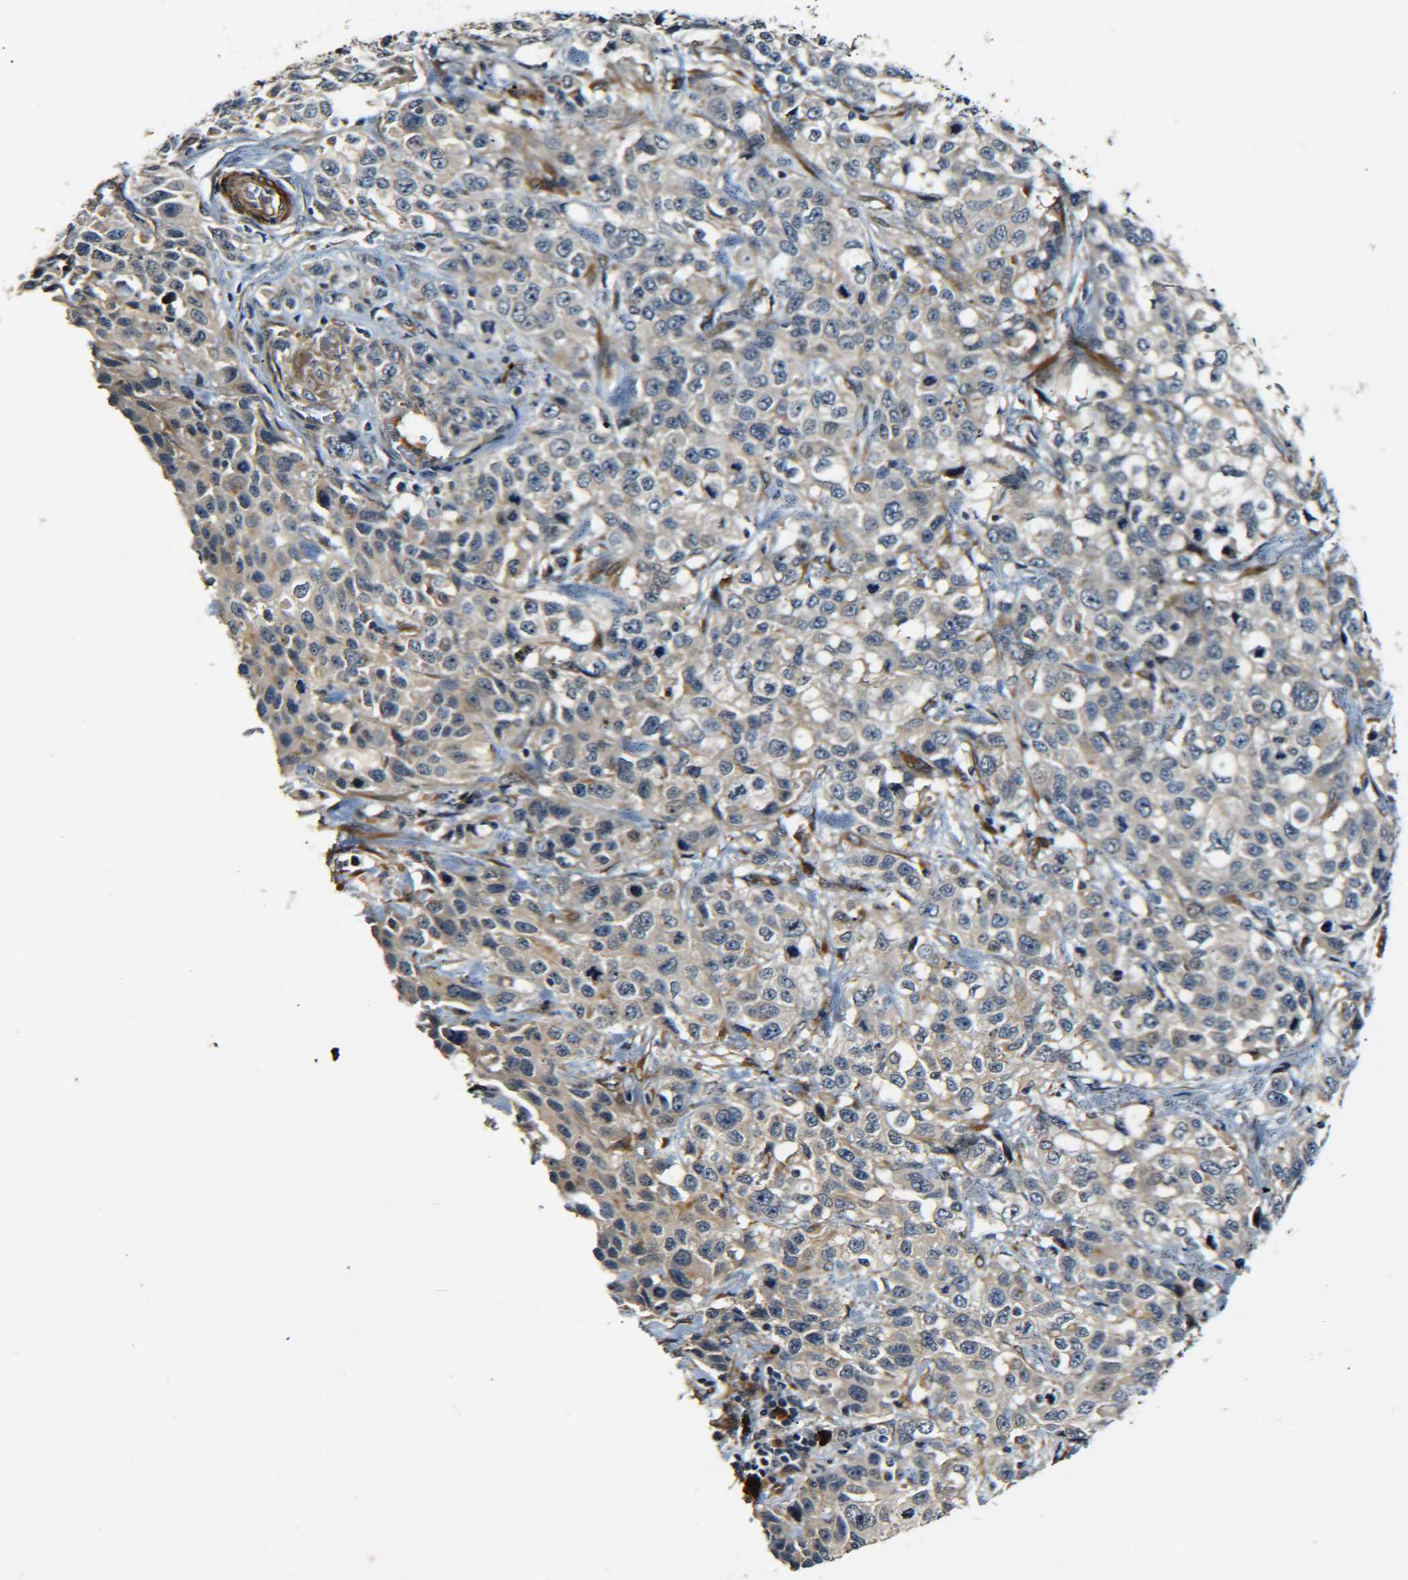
{"staining": {"intensity": "weak", "quantity": "<25%", "location": "cytoplasmic/membranous"}, "tissue": "stomach cancer", "cell_type": "Tumor cells", "image_type": "cancer", "snomed": [{"axis": "morphology", "description": "Normal tissue, NOS"}, {"axis": "morphology", "description": "Adenocarcinoma, NOS"}, {"axis": "topography", "description": "Stomach"}], "caption": "Image shows no protein positivity in tumor cells of stomach cancer (adenocarcinoma) tissue.", "gene": "MEIS1", "patient": {"sex": "male", "age": 48}}